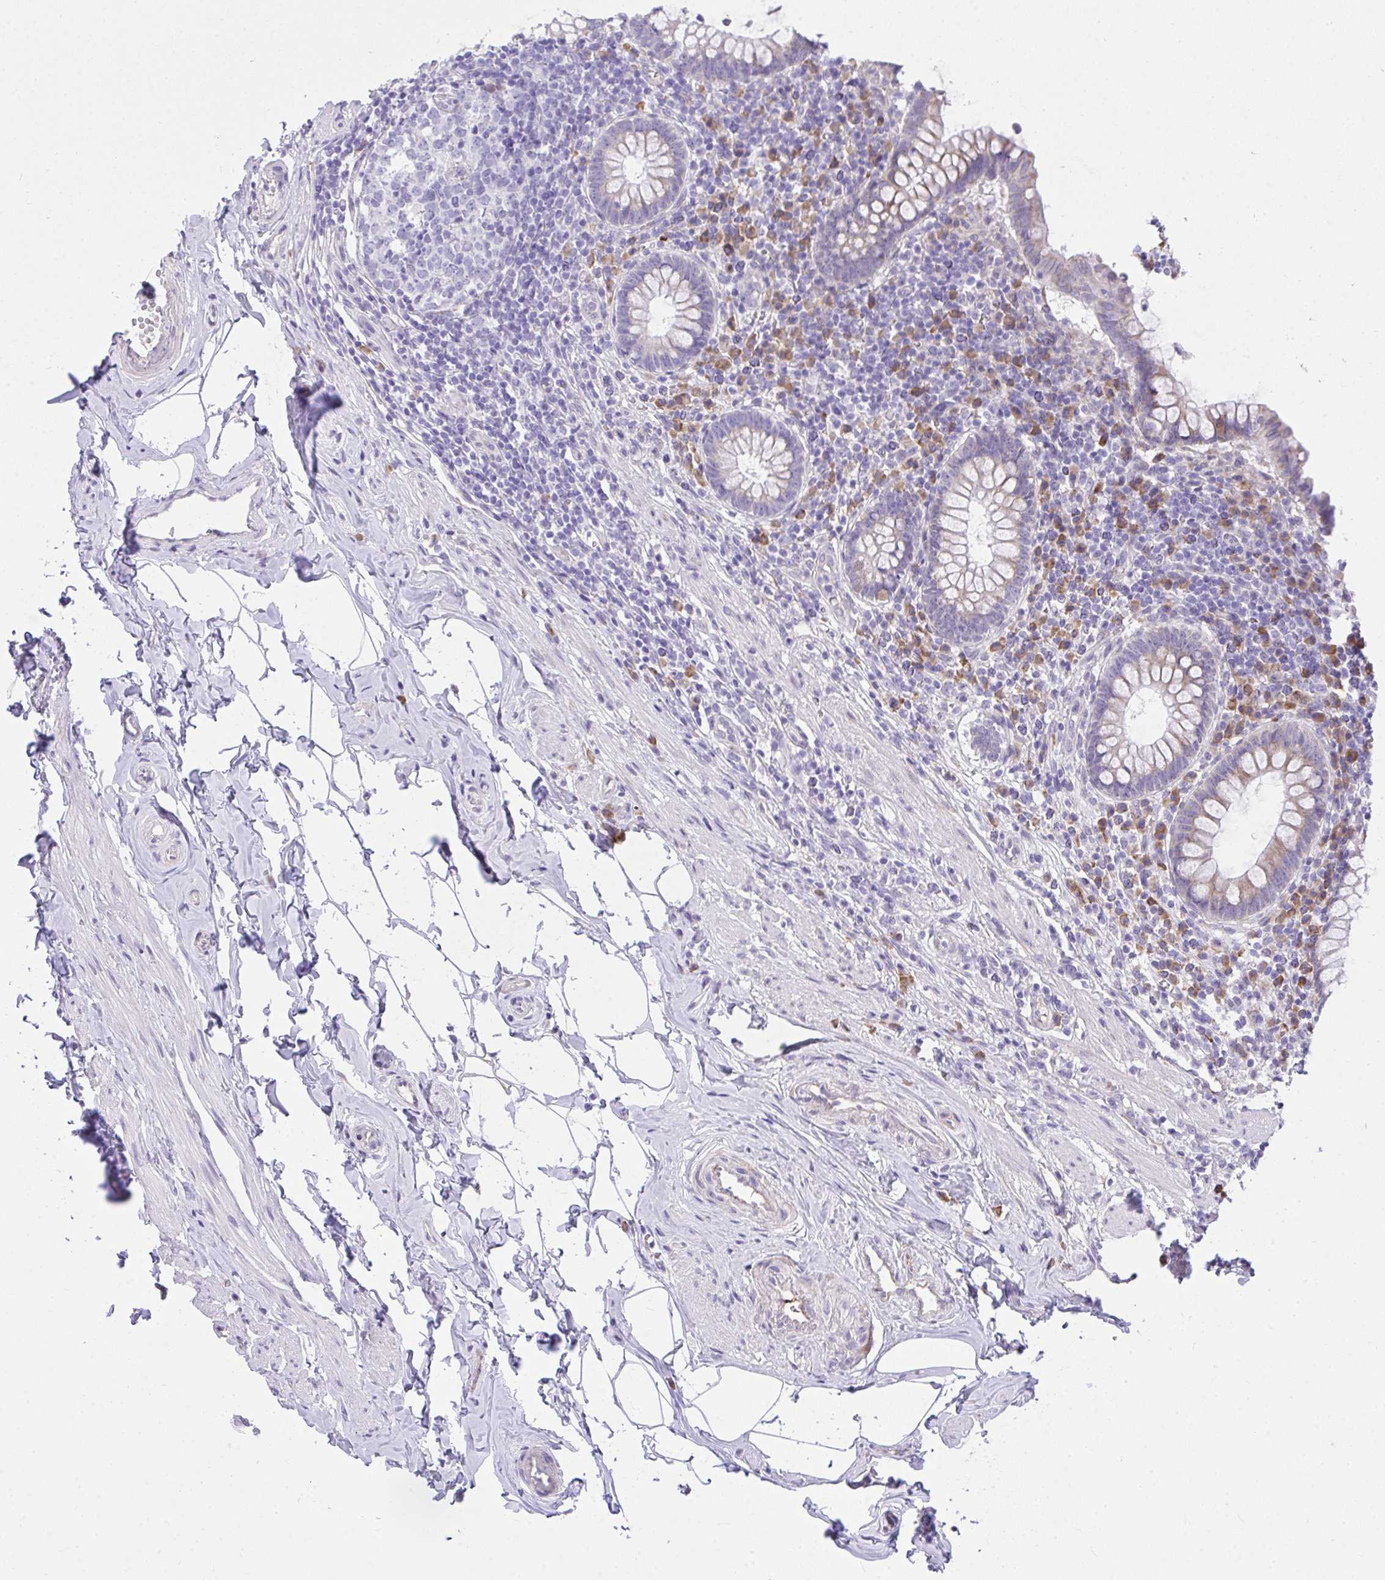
{"staining": {"intensity": "weak", "quantity": "<25%", "location": "cytoplasmic/membranous"}, "tissue": "appendix", "cell_type": "Glandular cells", "image_type": "normal", "snomed": [{"axis": "morphology", "description": "Normal tissue, NOS"}, {"axis": "topography", "description": "Appendix"}], "caption": "Immunohistochemistry micrograph of benign human appendix stained for a protein (brown), which demonstrates no expression in glandular cells.", "gene": "ADRA2C", "patient": {"sex": "female", "age": 56}}